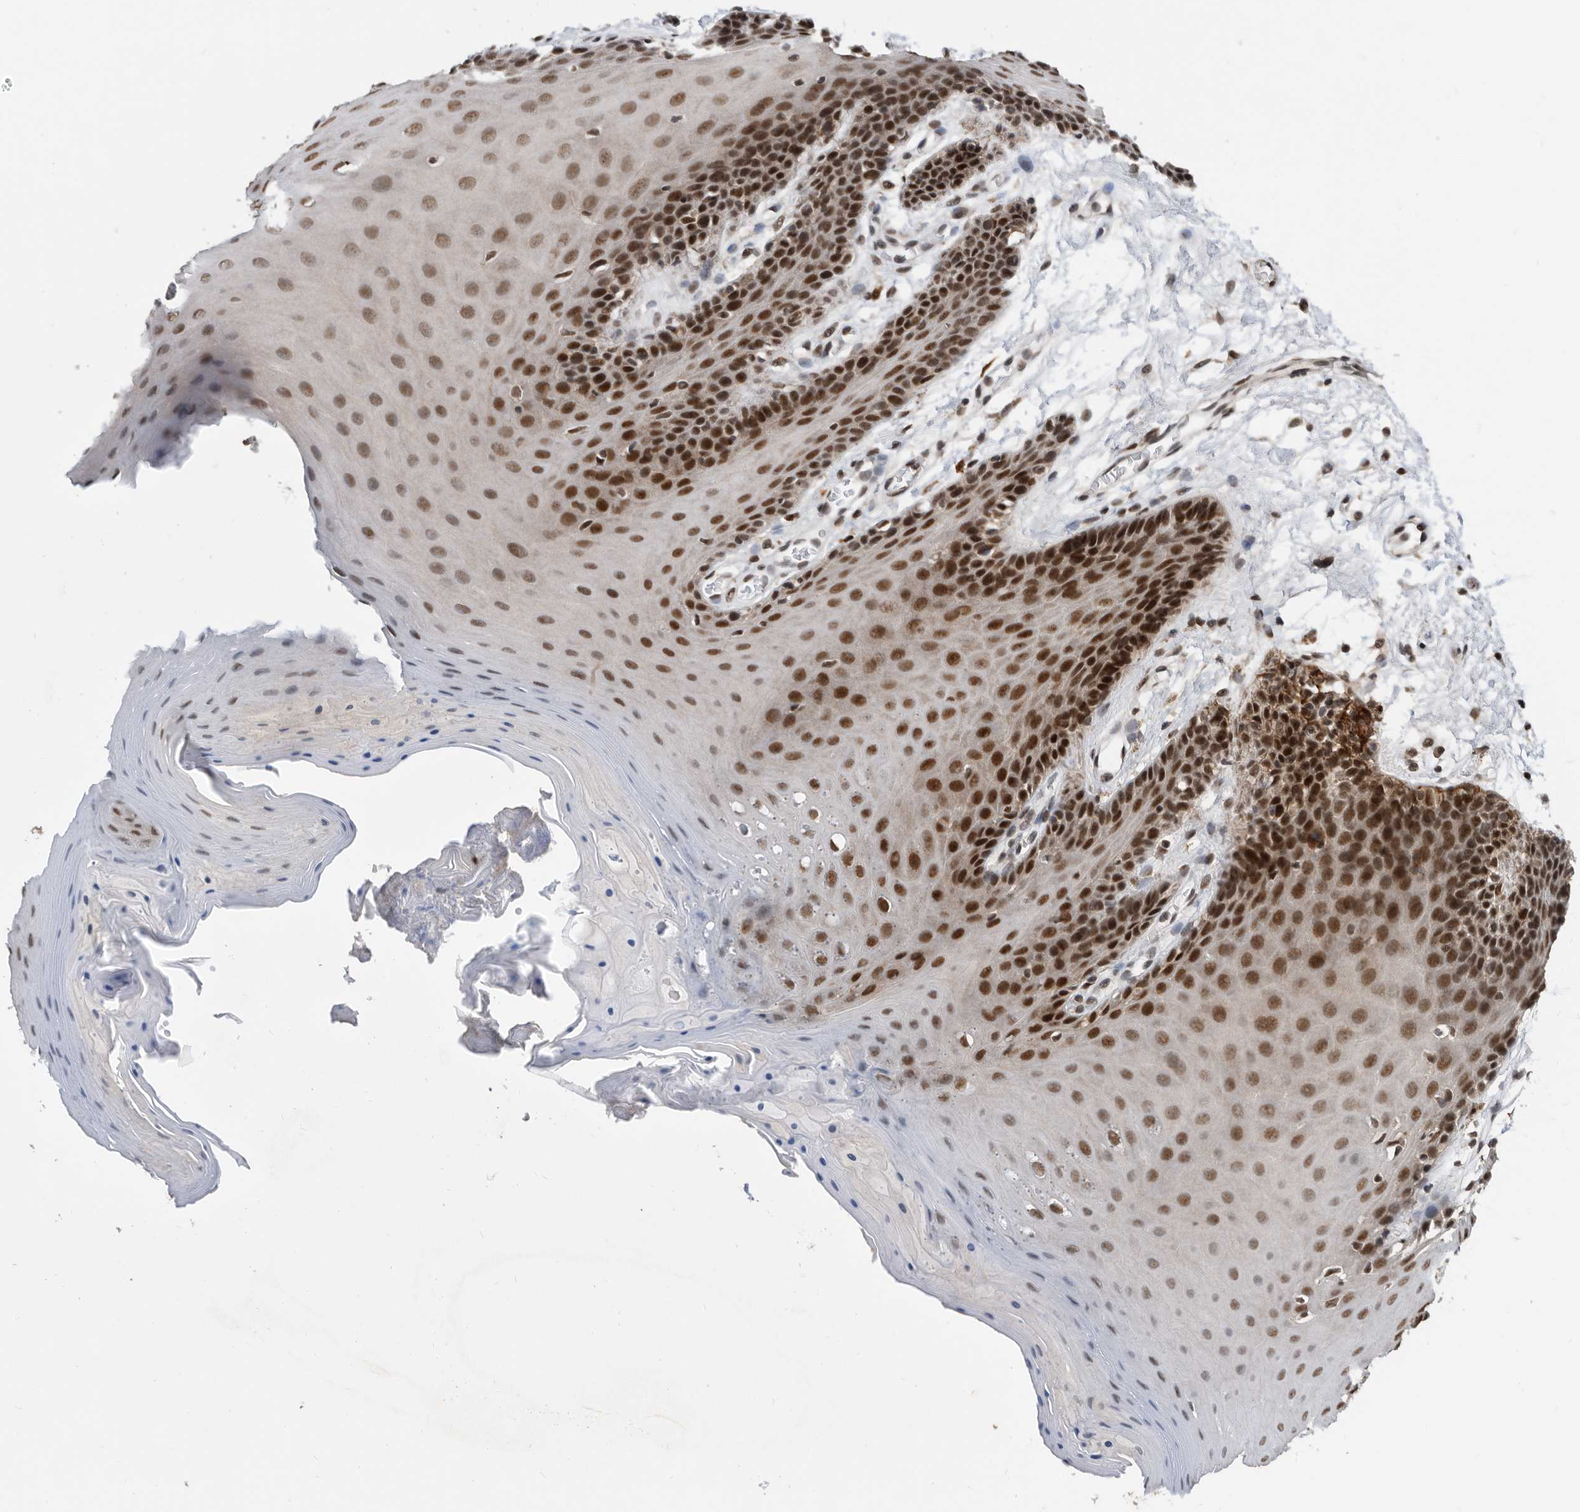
{"staining": {"intensity": "strong", "quantity": ">75%", "location": "nuclear"}, "tissue": "oral mucosa", "cell_type": "Squamous epithelial cells", "image_type": "normal", "snomed": [{"axis": "morphology", "description": "Normal tissue, NOS"}, {"axis": "morphology", "description": "Squamous cell carcinoma, NOS"}, {"axis": "topography", "description": "Skeletal muscle"}, {"axis": "topography", "description": "Oral tissue"}, {"axis": "topography", "description": "Salivary gland"}, {"axis": "topography", "description": "Head-Neck"}], "caption": "A photomicrograph of human oral mucosa stained for a protein reveals strong nuclear brown staining in squamous epithelial cells.", "gene": "ZNF260", "patient": {"sex": "male", "age": 54}}